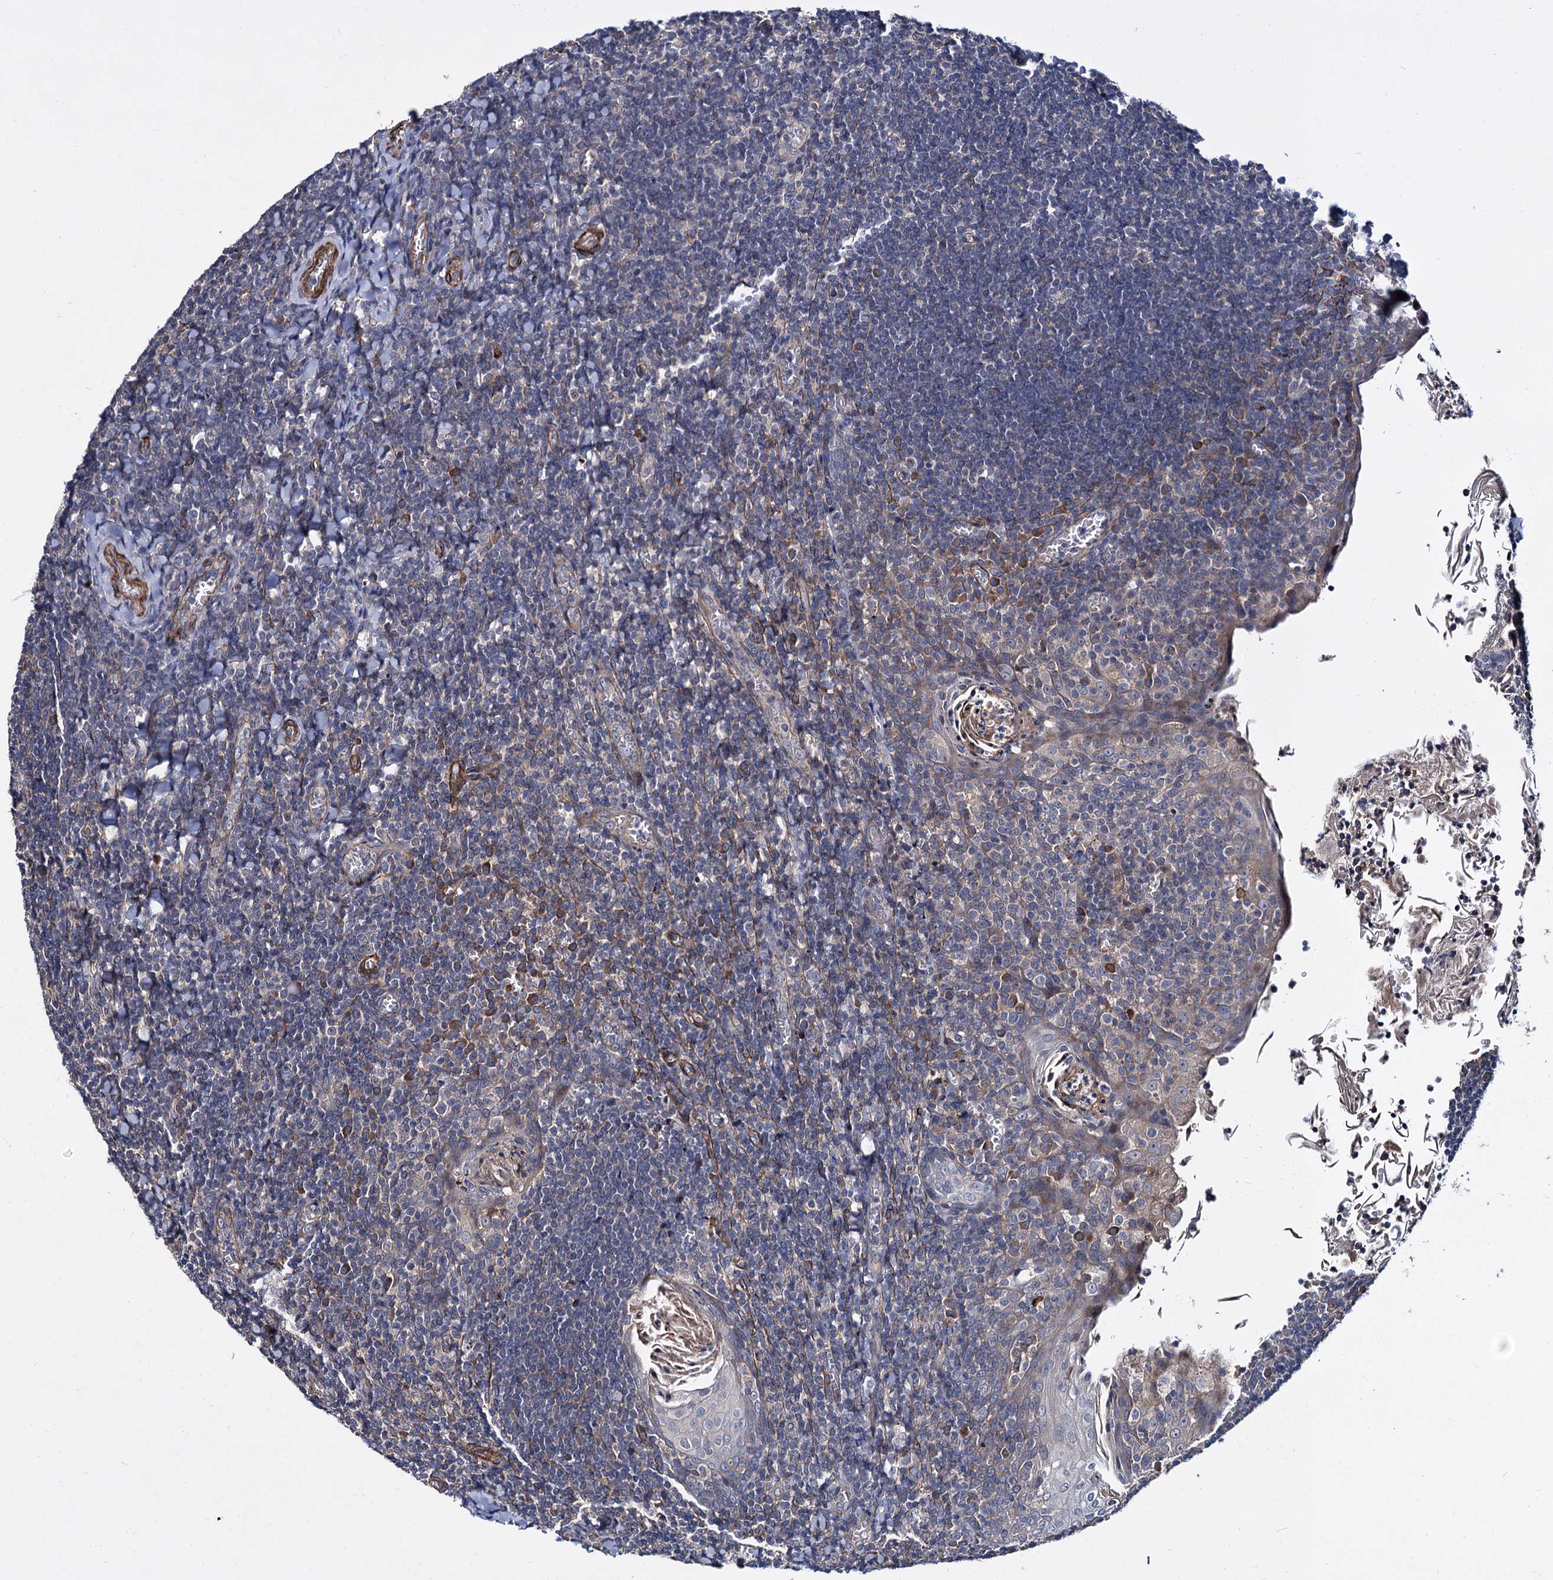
{"staining": {"intensity": "negative", "quantity": "none", "location": "none"}, "tissue": "tonsil", "cell_type": "Germinal center cells", "image_type": "normal", "snomed": [{"axis": "morphology", "description": "Normal tissue, NOS"}, {"axis": "topography", "description": "Tonsil"}], "caption": "High magnification brightfield microscopy of normal tonsil stained with DAB (3,3'-diaminobenzidine) (brown) and counterstained with hematoxylin (blue): germinal center cells show no significant positivity.", "gene": "ISM2", "patient": {"sex": "male", "age": 27}}